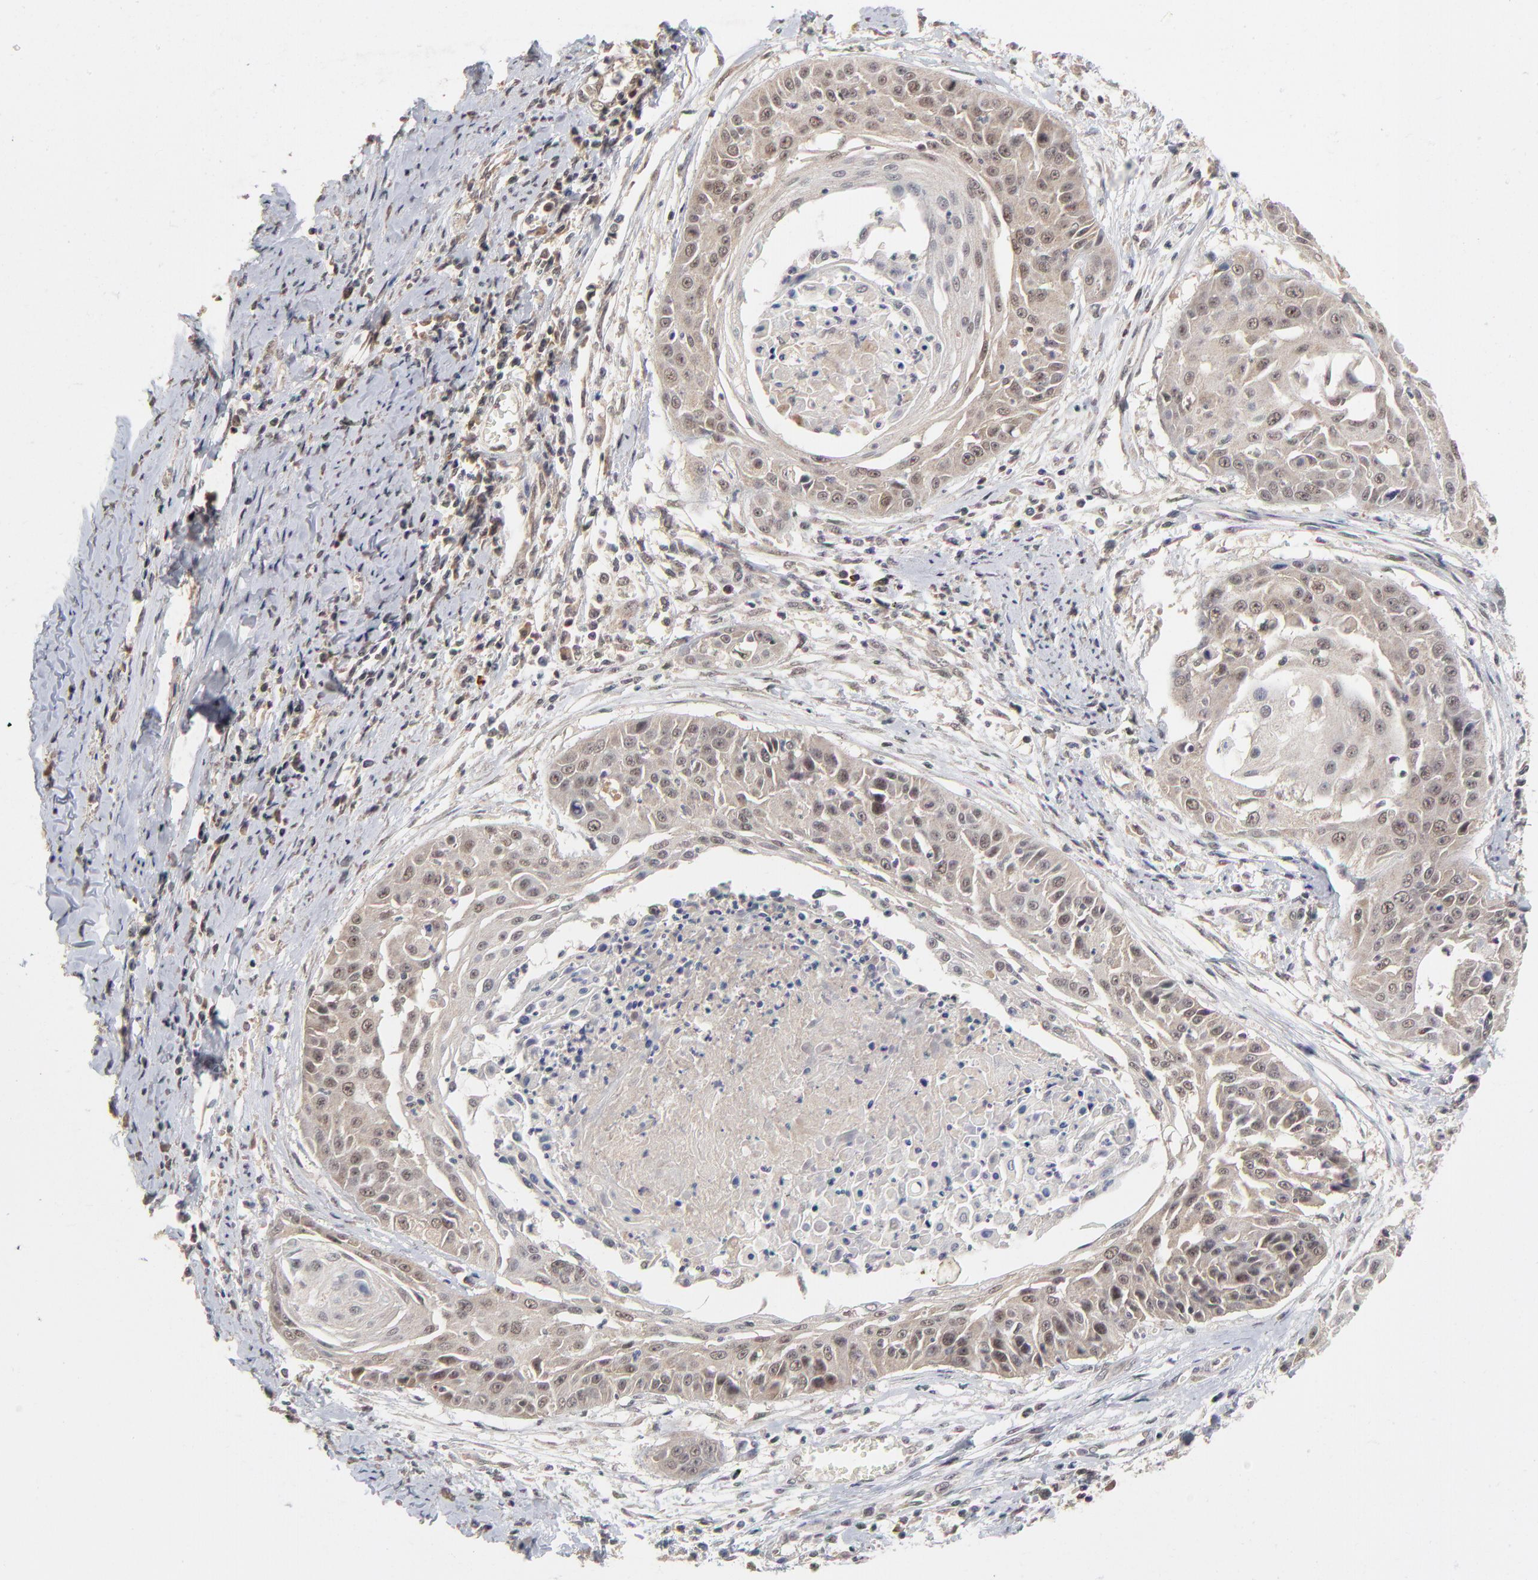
{"staining": {"intensity": "weak", "quantity": ">75%", "location": "cytoplasmic/membranous,nuclear"}, "tissue": "cervical cancer", "cell_type": "Tumor cells", "image_type": "cancer", "snomed": [{"axis": "morphology", "description": "Squamous cell carcinoma, NOS"}, {"axis": "topography", "description": "Cervix"}], "caption": "A histopathology image showing weak cytoplasmic/membranous and nuclear expression in approximately >75% of tumor cells in squamous cell carcinoma (cervical), as visualized by brown immunohistochemical staining.", "gene": "WSB1", "patient": {"sex": "female", "age": 64}}